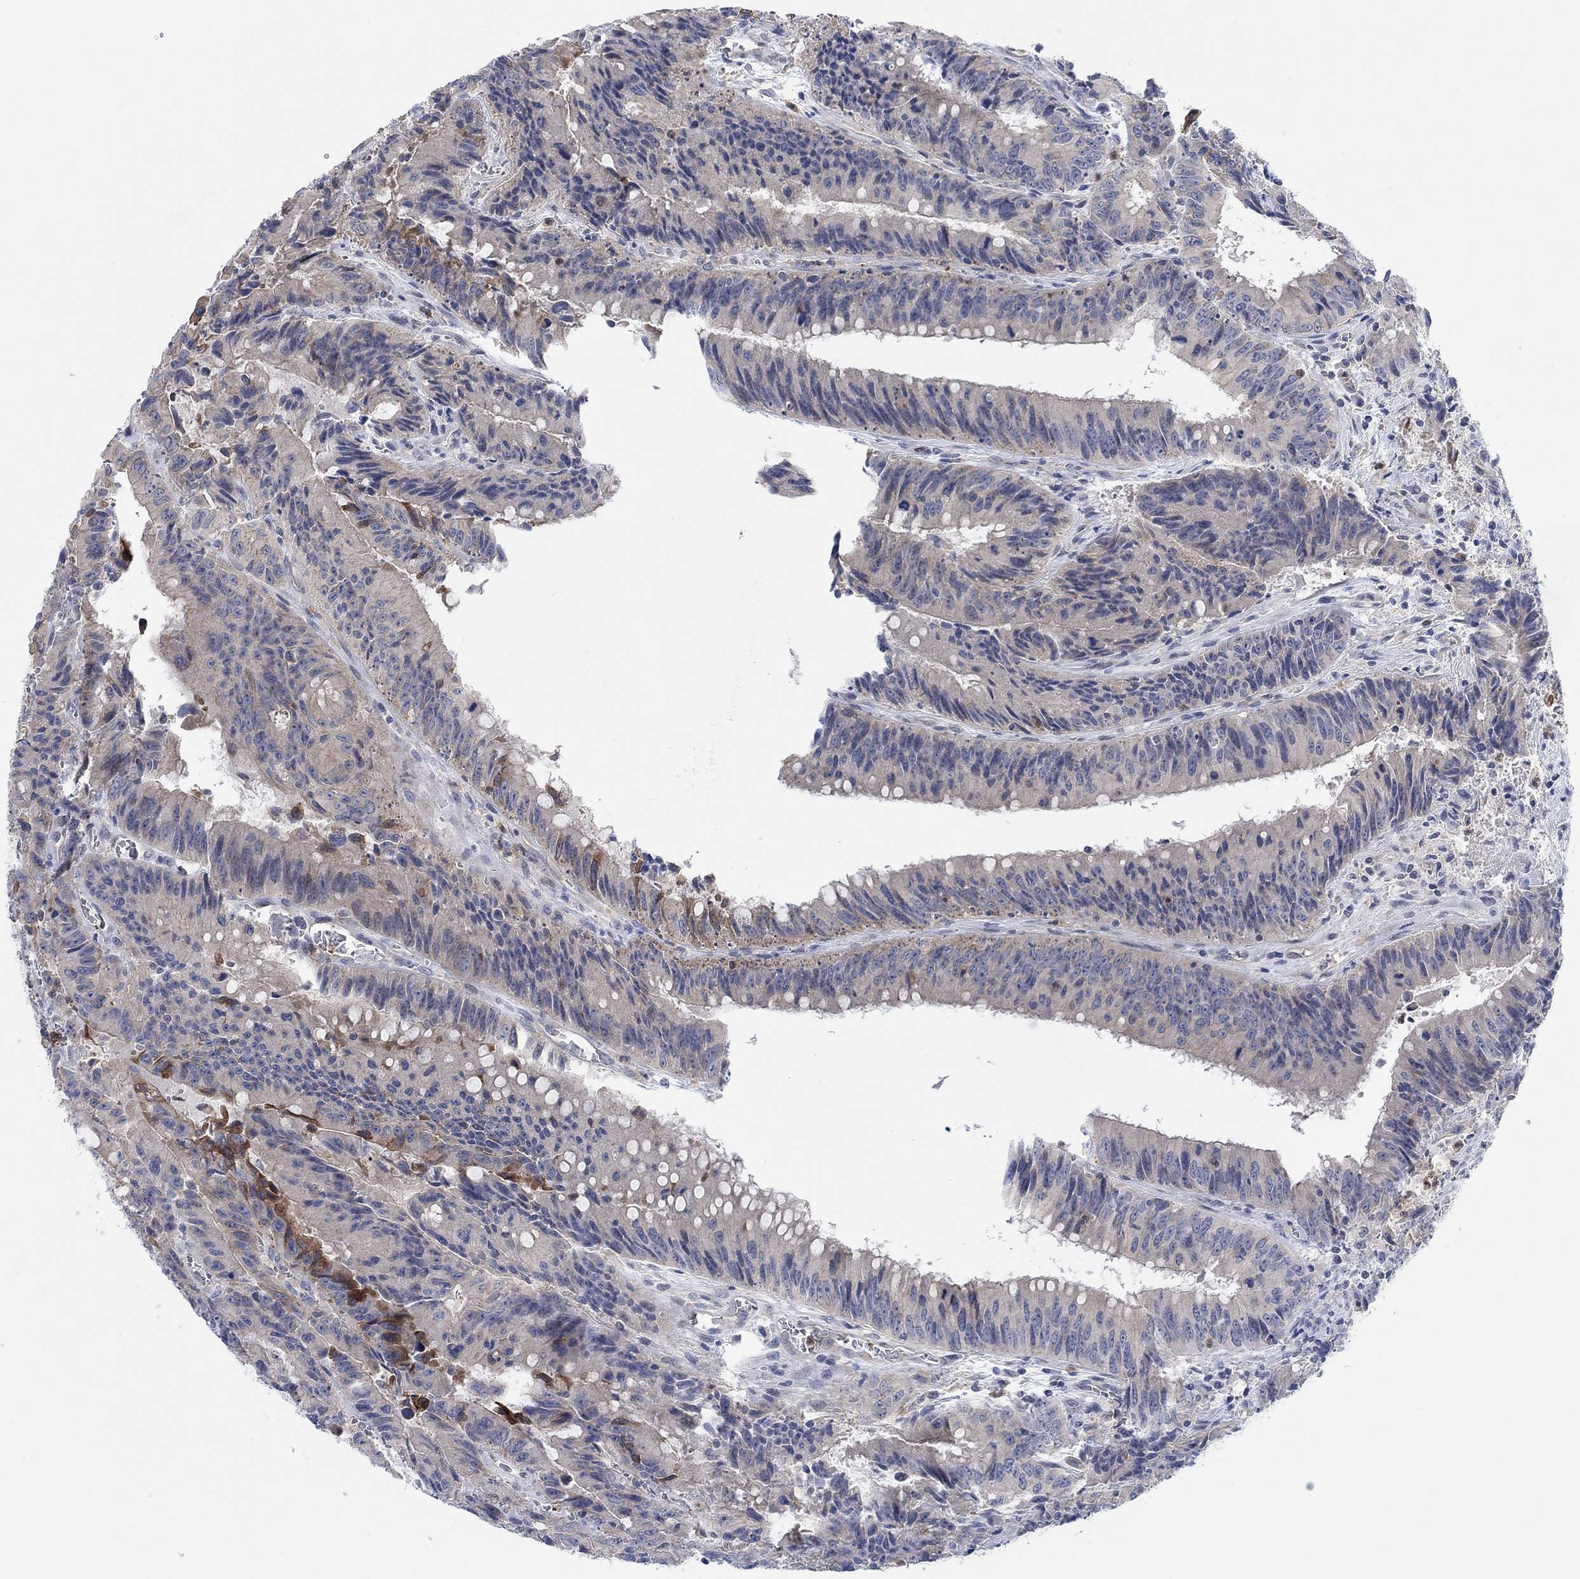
{"staining": {"intensity": "strong", "quantity": "<25%", "location": "cytoplasmic/membranous"}, "tissue": "colorectal cancer", "cell_type": "Tumor cells", "image_type": "cancer", "snomed": [{"axis": "morphology", "description": "Adenocarcinoma, NOS"}, {"axis": "topography", "description": "Rectum"}], "caption": "A medium amount of strong cytoplasmic/membranous positivity is appreciated in about <25% of tumor cells in adenocarcinoma (colorectal) tissue. (DAB IHC, brown staining for protein, blue staining for nuclei).", "gene": "PMFBP1", "patient": {"sex": "female", "age": 72}}